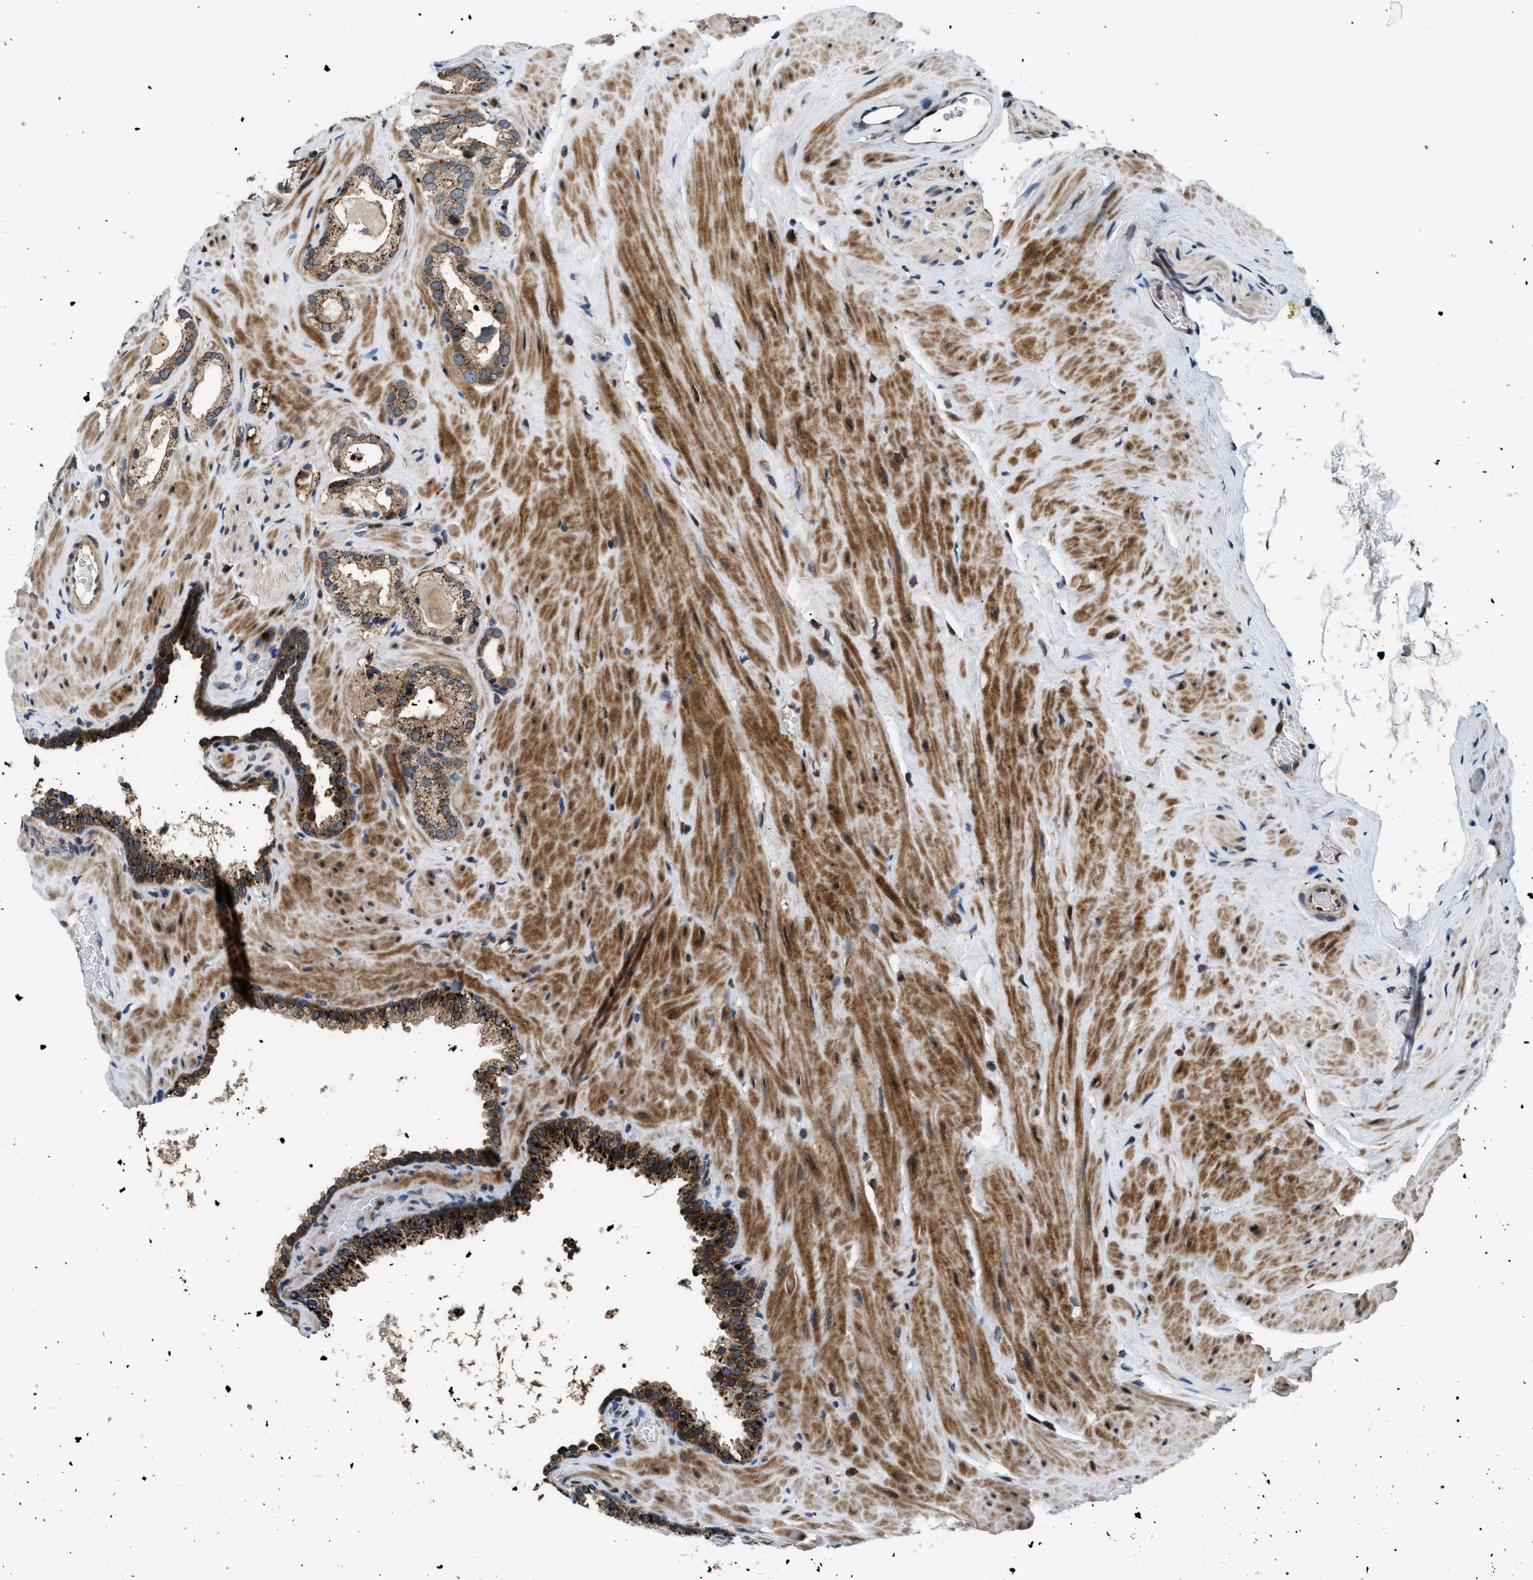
{"staining": {"intensity": "moderate", "quantity": "25%-75%", "location": "cytoplasmic/membranous"}, "tissue": "prostate cancer", "cell_type": "Tumor cells", "image_type": "cancer", "snomed": [{"axis": "morphology", "description": "Adenocarcinoma, High grade"}, {"axis": "topography", "description": "Prostate"}], "caption": "Immunohistochemical staining of prostate cancer displays medium levels of moderate cytoplasmic/membranous expression in approximately 25%-75% of tumor cells. (DAB (3,3'-diaminobenzidine) IHC with brightfield microscopy, high magnification).", "gene": "CTBS", "patient": {"sex": "male", "age": 64}}